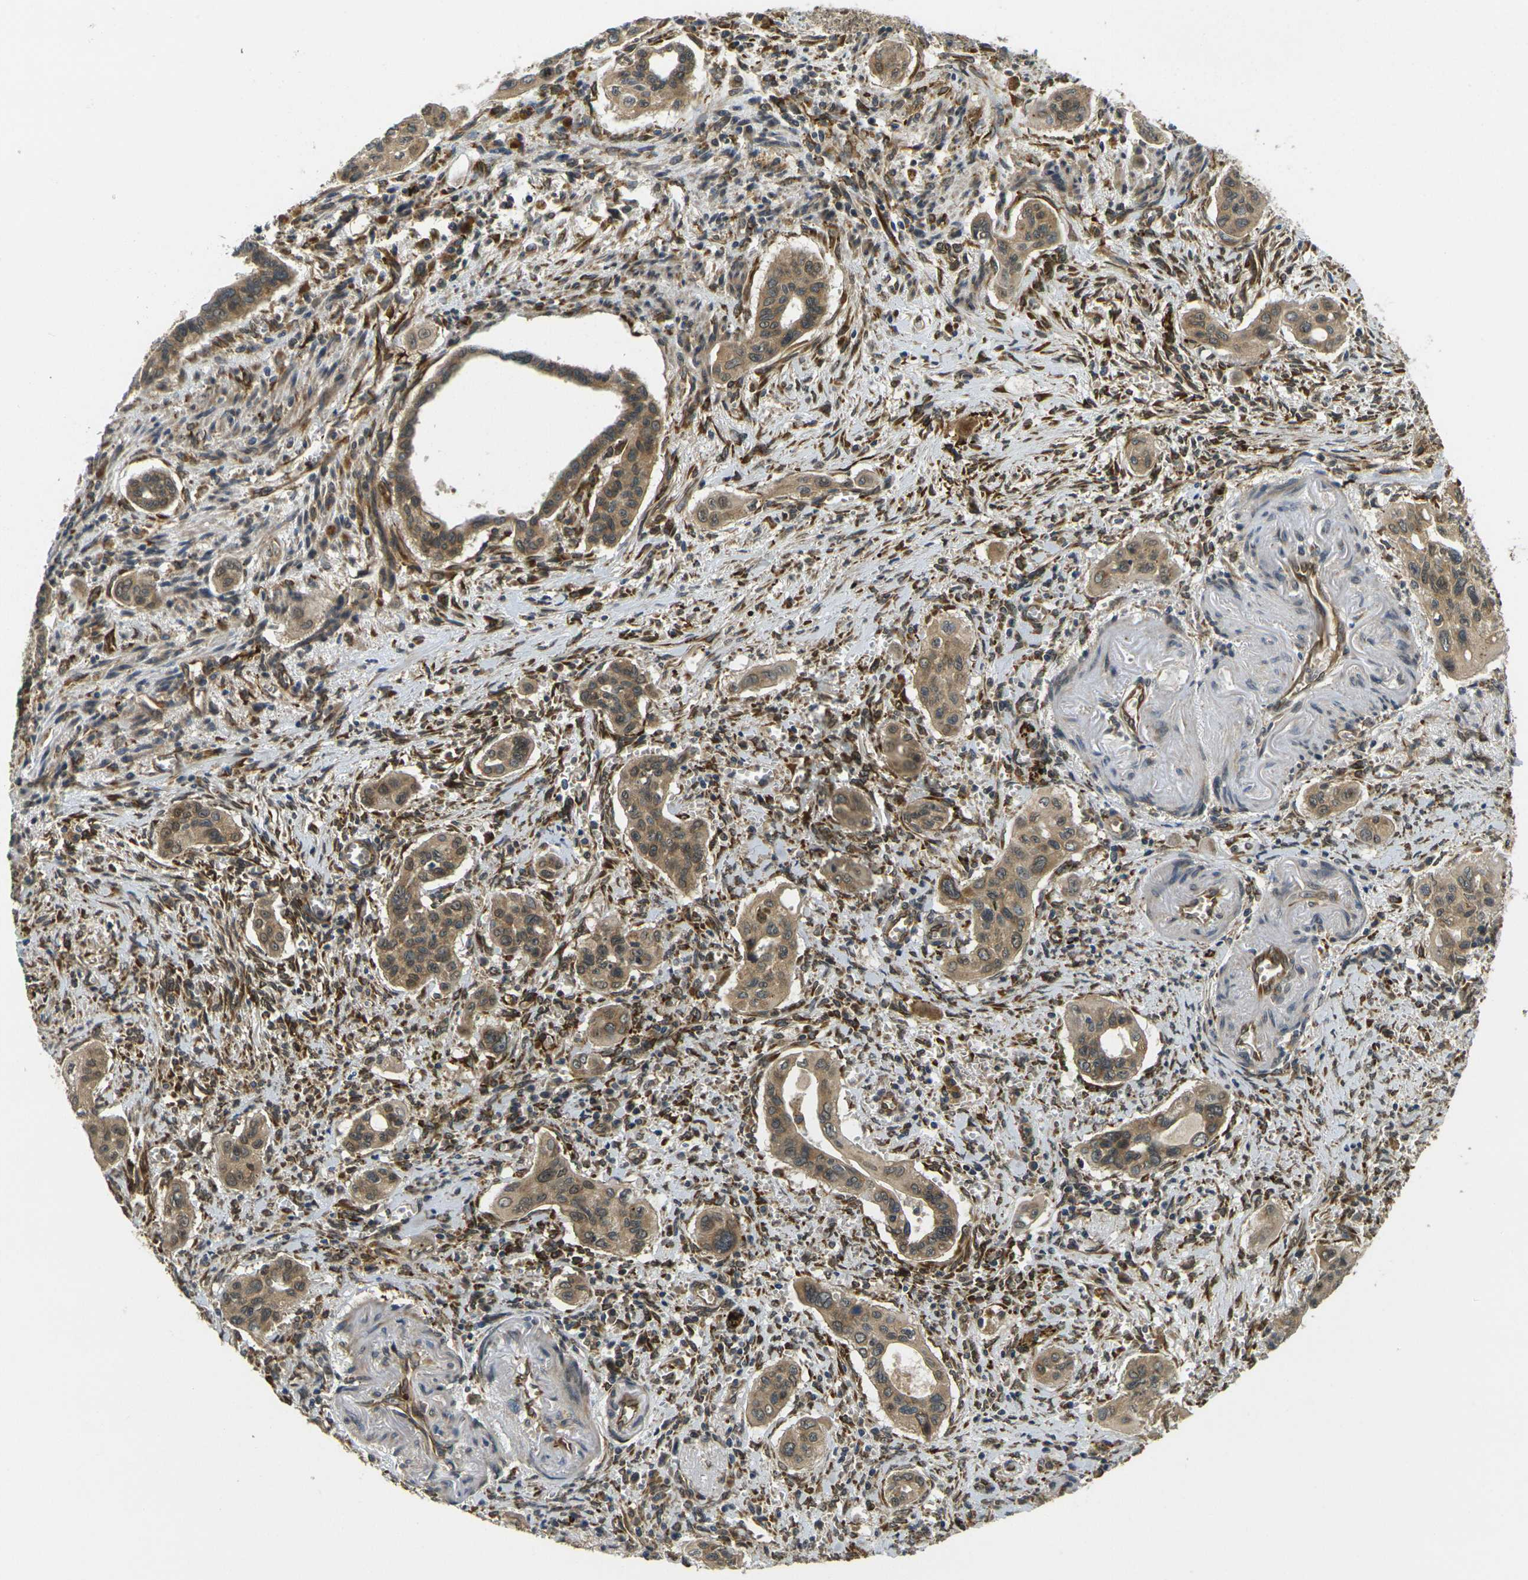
{"staining": {"intensity": "moderate", "quantity": ">75%", "location": "cytoplasmic/membranous"}, "tissue": "pancreatic cancer", "cell_type": "Tumor cells", "image_type": "cancer", "snomed": [{"axis": "morphology", "description": "Adenocarcinoma, NOS"}, {"axis": "topography", "description": "Pancreas"}], "caption": "Tumor cells demonstrate medium levels of moderate cytoplasmic/membranous positivity in approximately >75% of cells in pancreatic adenocarcinoma. Immunohistochemistry stains the protein of interest in brown and the nuclei are stained blue.", "gene": "FUT11", "patient": {"sex": "male", "age": 77}}